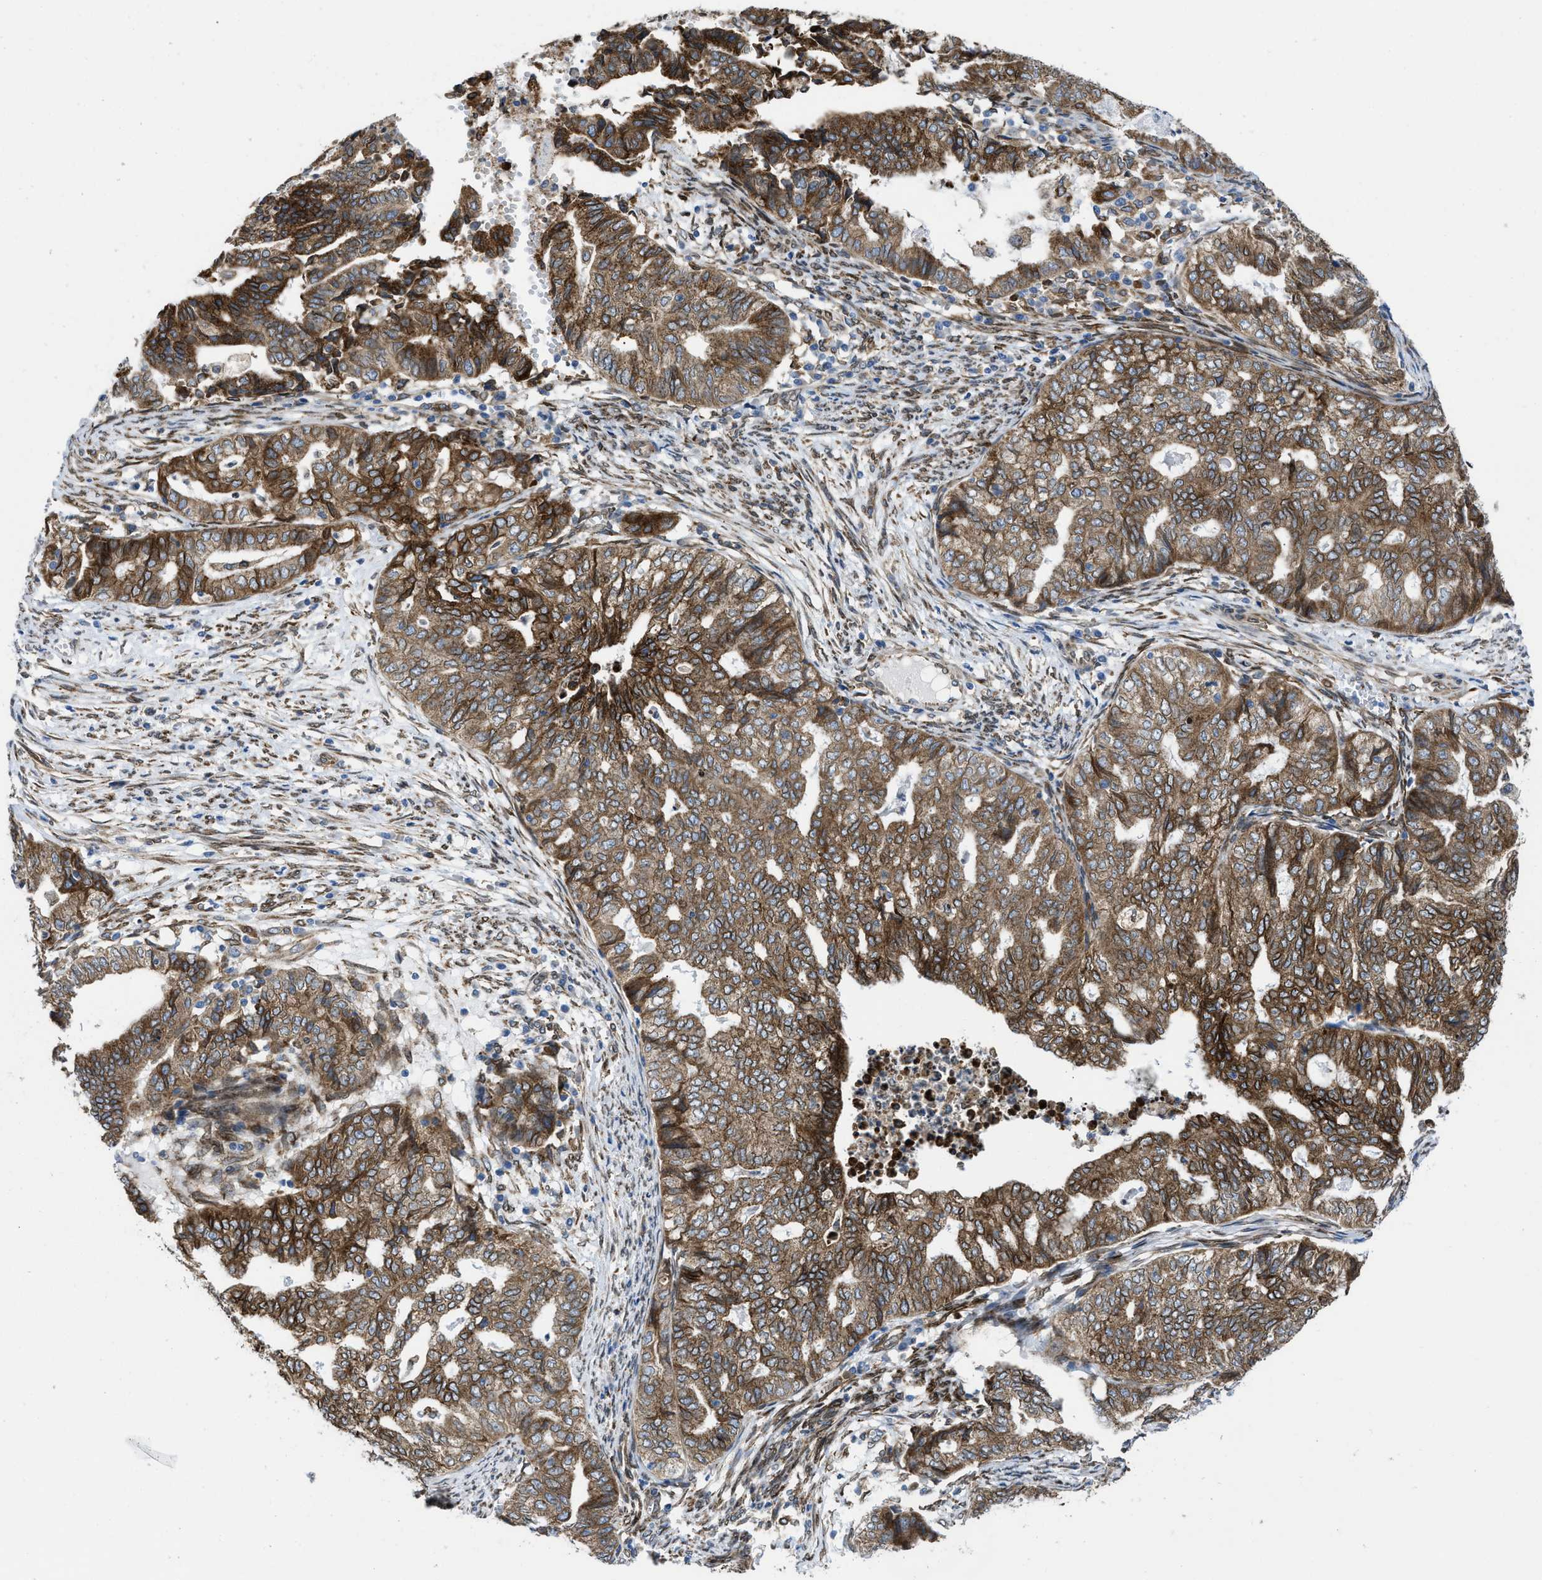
{"staining": {"intensity": "moderate", "quantity": ">75%", "location": "cytoplasmic/membranous"}, "tissue": "endometrial cancer", "cell_type": "Tumor cells", "image_type": "cancer", "snomed": [{"axis": "morphology", "description": "Adenocarcinoma, NOS"}, {"axis": "topography", "description": "Endometrium"}], "caption": "Adenocarcinoma (endometrial) stained with DAB IHC displays medium levels of moderate cytoplasmic/membranous staining in approximately >75% of tumor cells. (Stains: DAB (3,3'-diaminobenzidine) in brown, nuclei in blue, Microscopy: brightfield microscopy at high magnification).", "gene": "ERLIN2", "patient": {"sex": "female", "age": 79}}